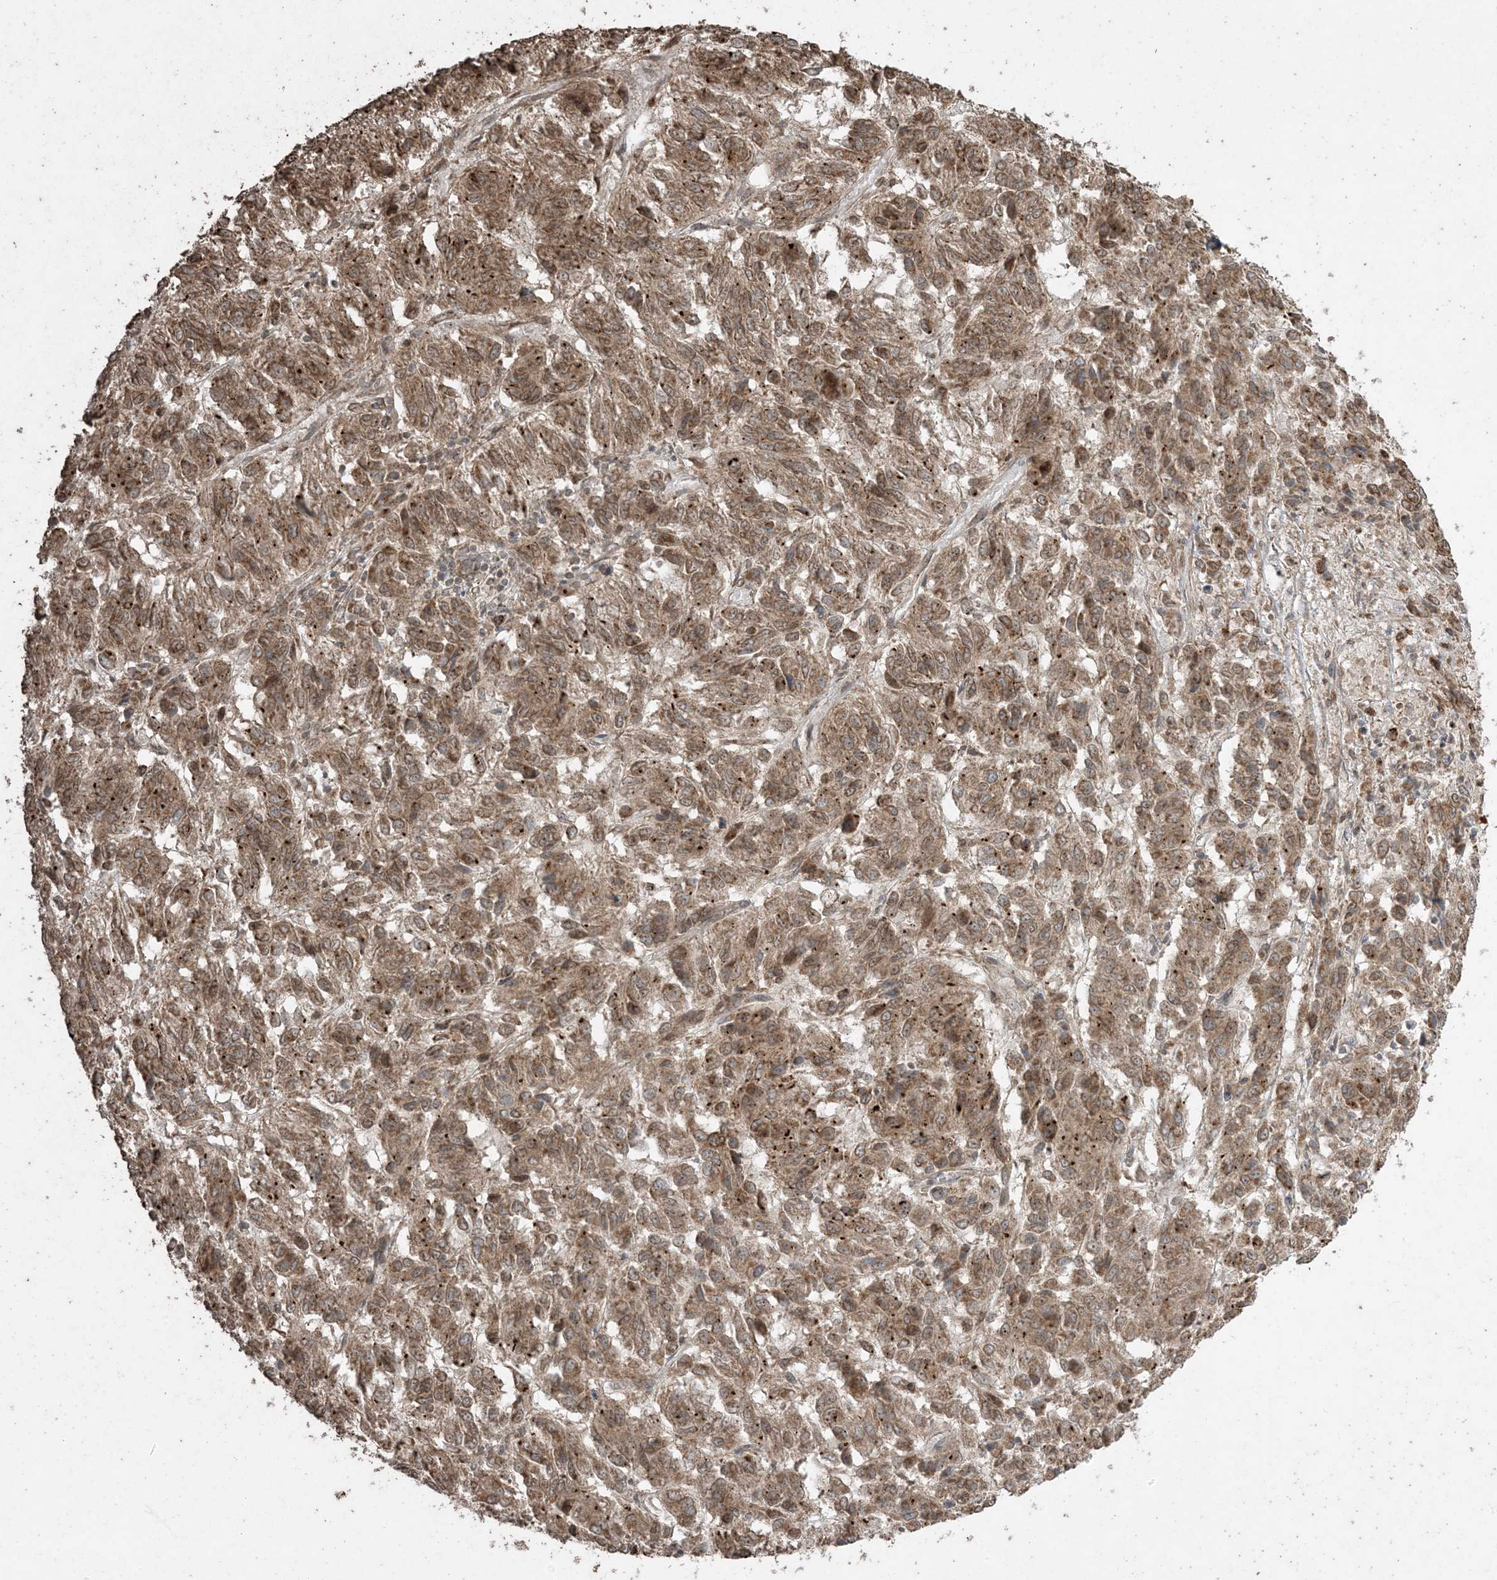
{"staining": {"intensity": "moderate", "quantity": ">75%", "location": "cytoplasmic/membranous,nuclear"}, "tissue": "melanoma", "cell_type": "Tumor cells", "image_type": "cancer", "snomed": [{"axis": "morphology", "description": "Malignant melanoma, Metastatic site"}, {"axis": "topography", "description": "Lung"}], "caption": "Tumor cells display medium levels of moderate cytoplasmic/membranous and nuclear expression in approximately >75% of cells in human melanoma.", "gene": "DDX19B", "patient": {"sex": "male", "age": 64}}